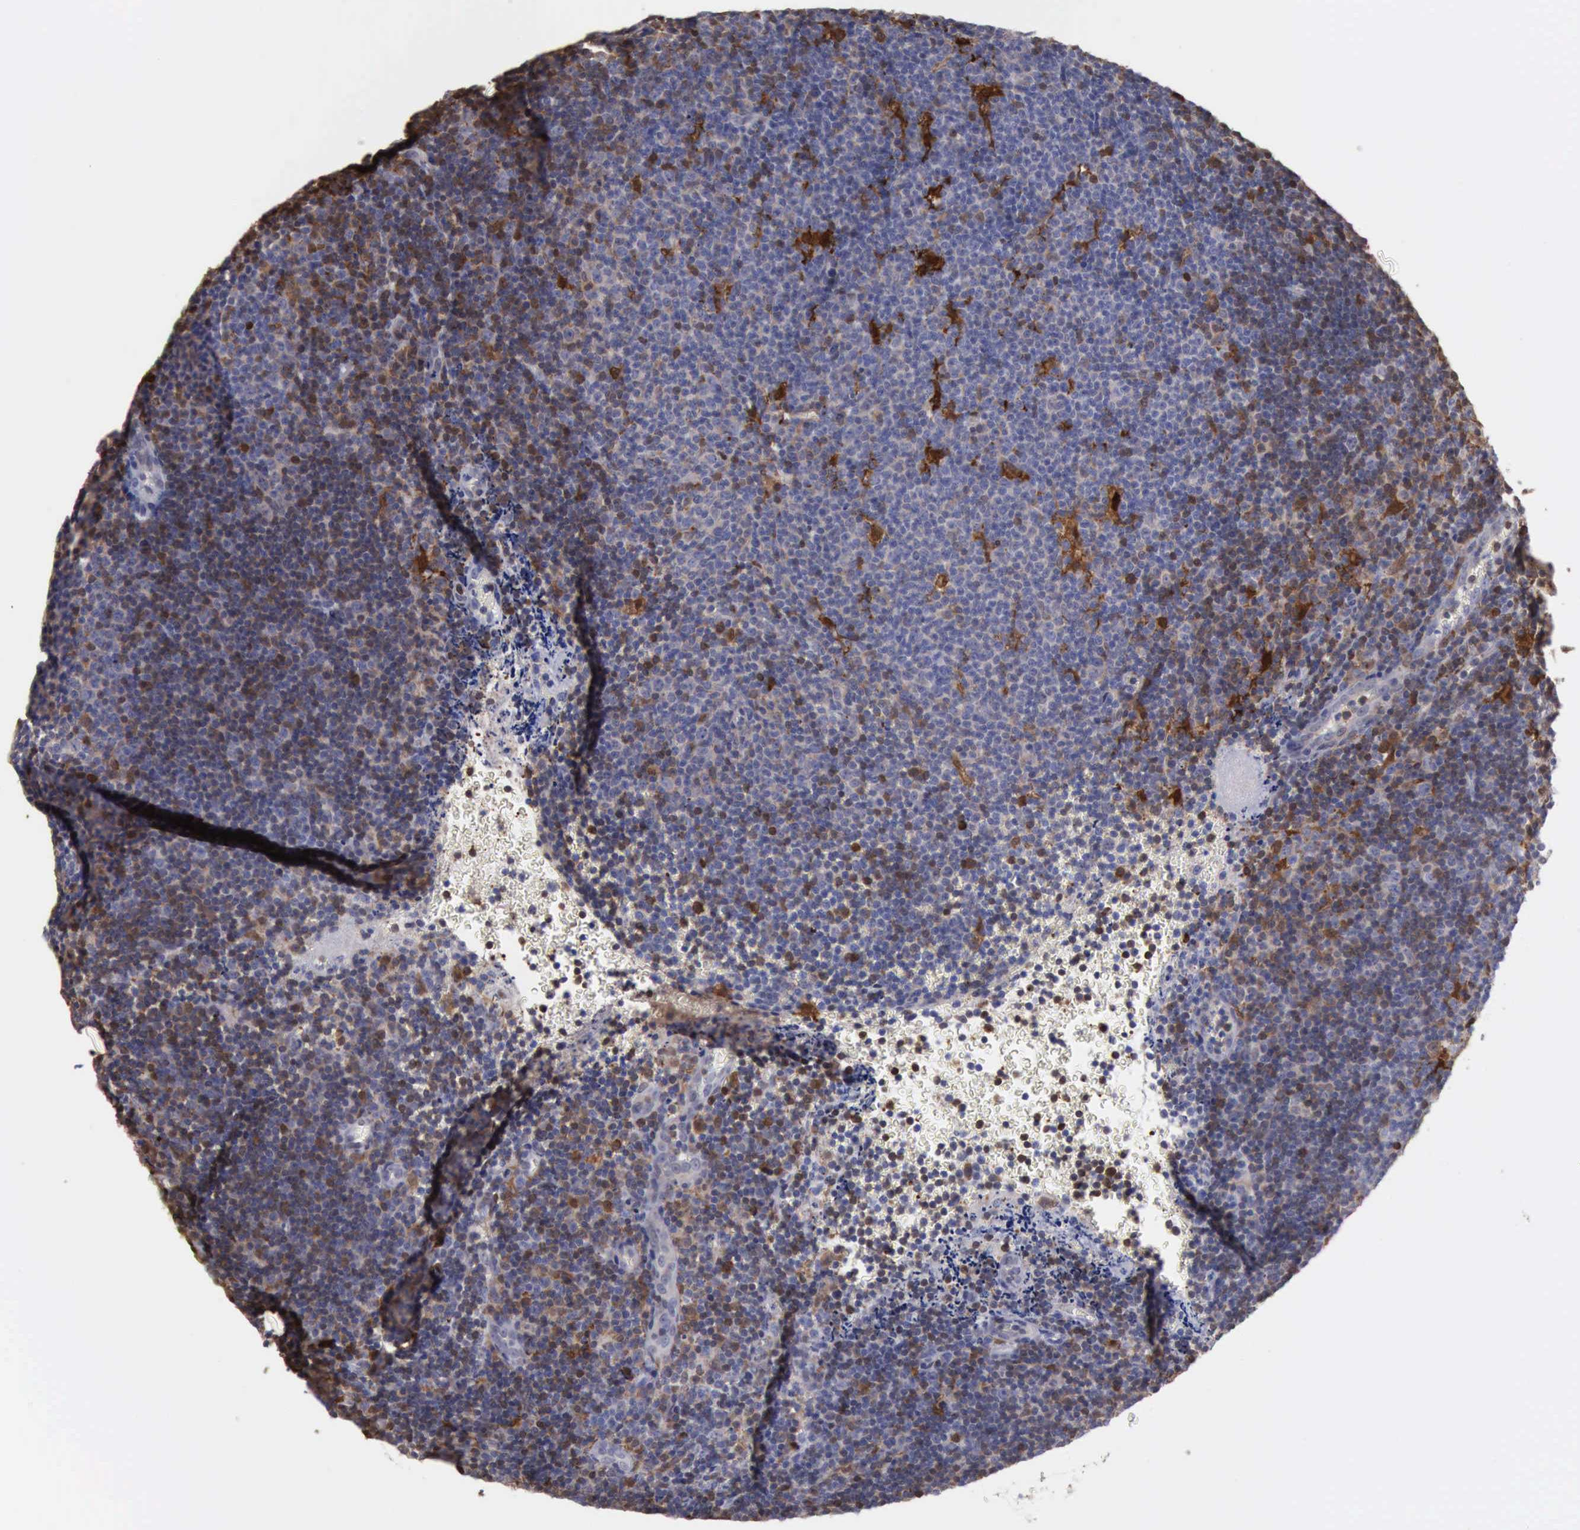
{"staining": {"intensity": "negative", "quantity": "none", "location": "none"}, "tissue": "lymphoma", "cell_type": "Tumor cells", "image_type": "cancer", "snomed": [{"axis": "morphology", "description": "Malignant lymphoma, non-Hodgkin's type, Low grade"}, {"axis": "topography", "description": "Lymph node"}], "caption": "Photomicrograph shows no significant protein positivity in tumor cells of lymphoma.", "gene": "STAT1", "patient": {"sex": "male", "age": 49}}